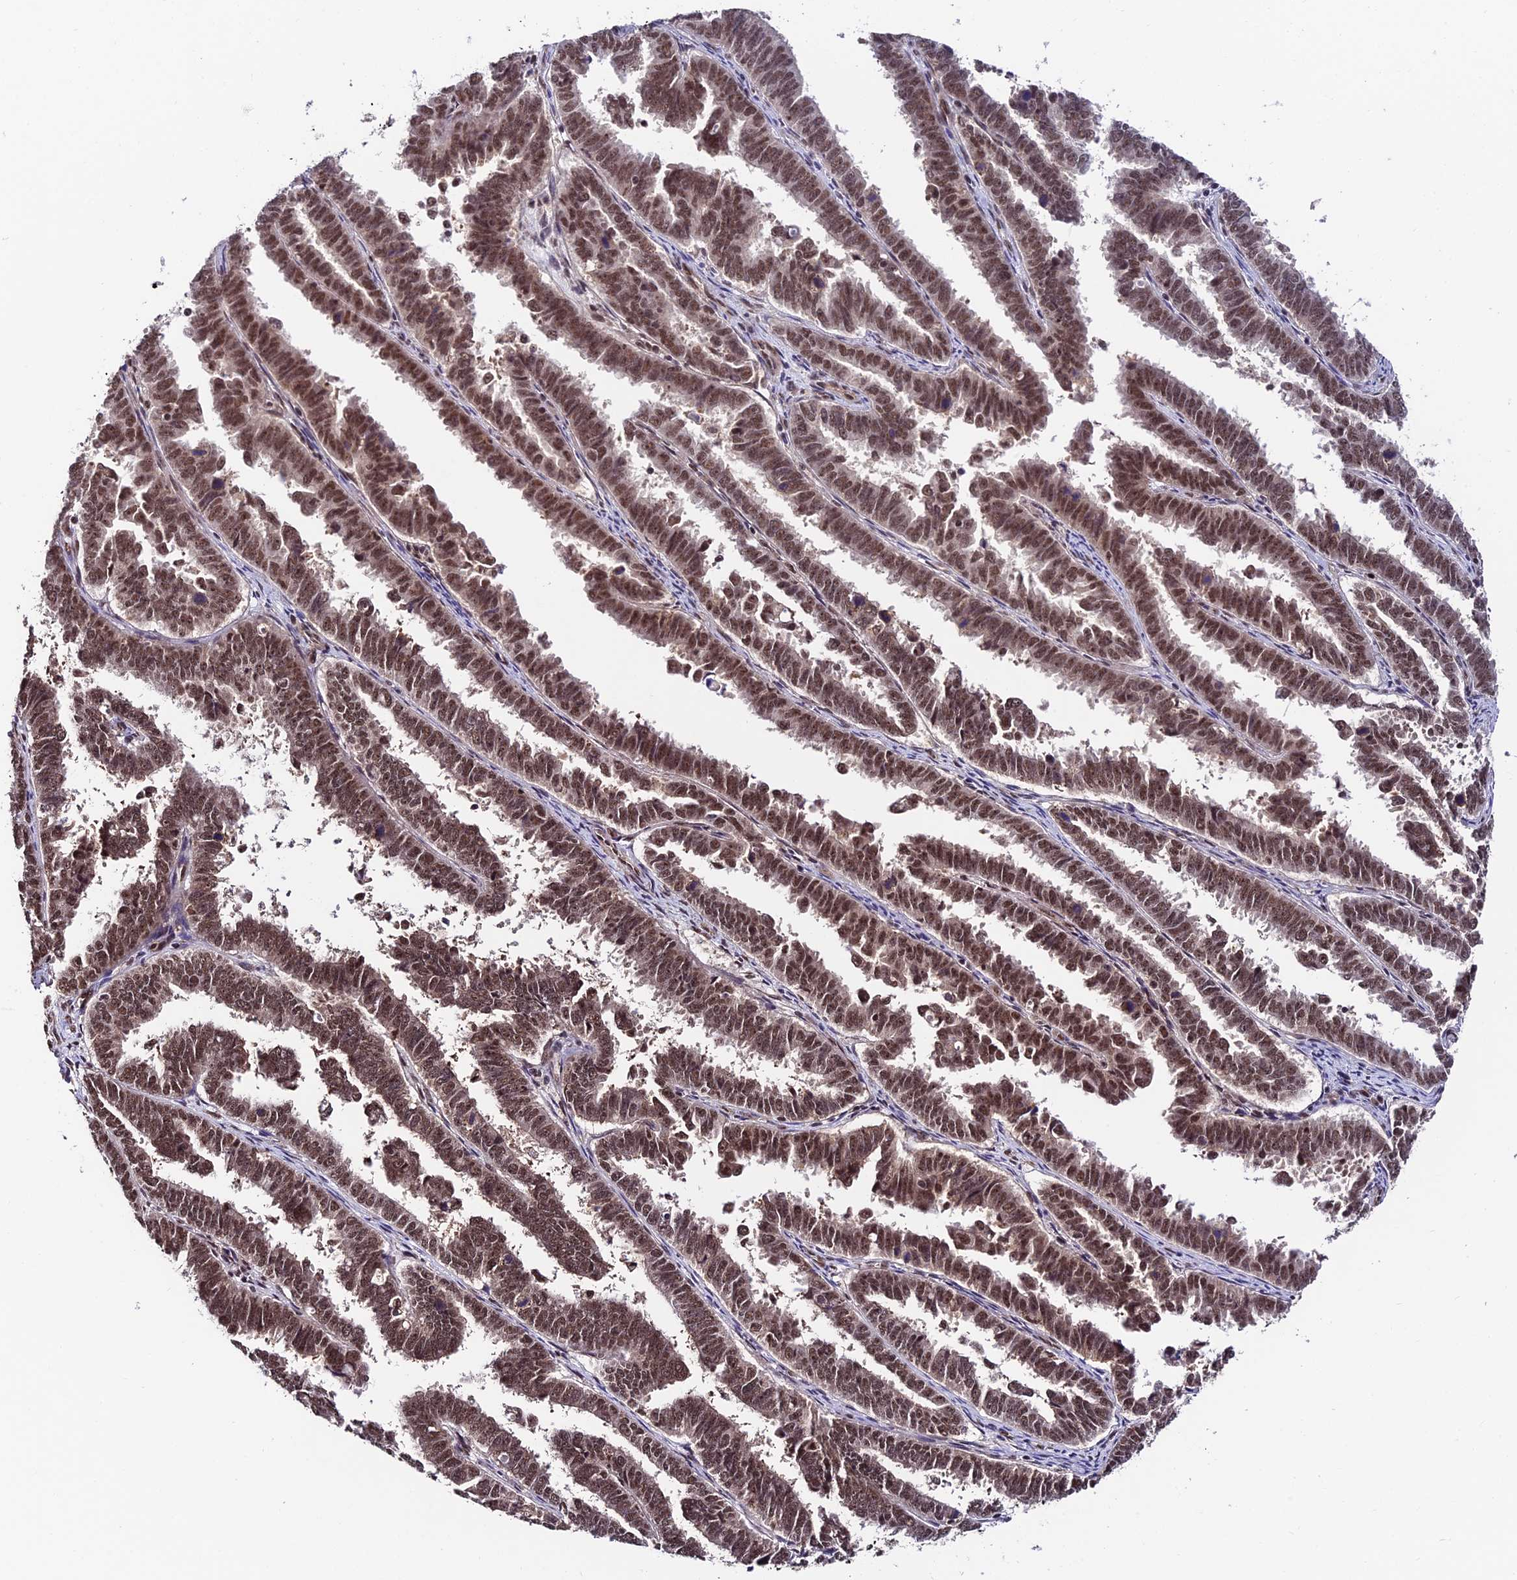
{"staining": {"intensity": "moderate", "quantity": ">75%", "location": "nuclear"}, "tissue": "endometrial cancer", "cell_type": "Tumor cells", "image_type": "cancer", "snomed": [{"axis": "morphology", "description": "Adenocarcinoma, NOS"}, {"axis": "topography", "description": "Endometrium"}], "caption": "Protein staining of endometrial cancer tissue exhibits moderate nuclear positivity in about >75% of tumor cells. Using DAB (brown) and hematoxylin (blue) stains, captured at high magnification using brightfield microscopy.", "gene": "RBM42", "patient": {"sex": "female", "age": 75}}